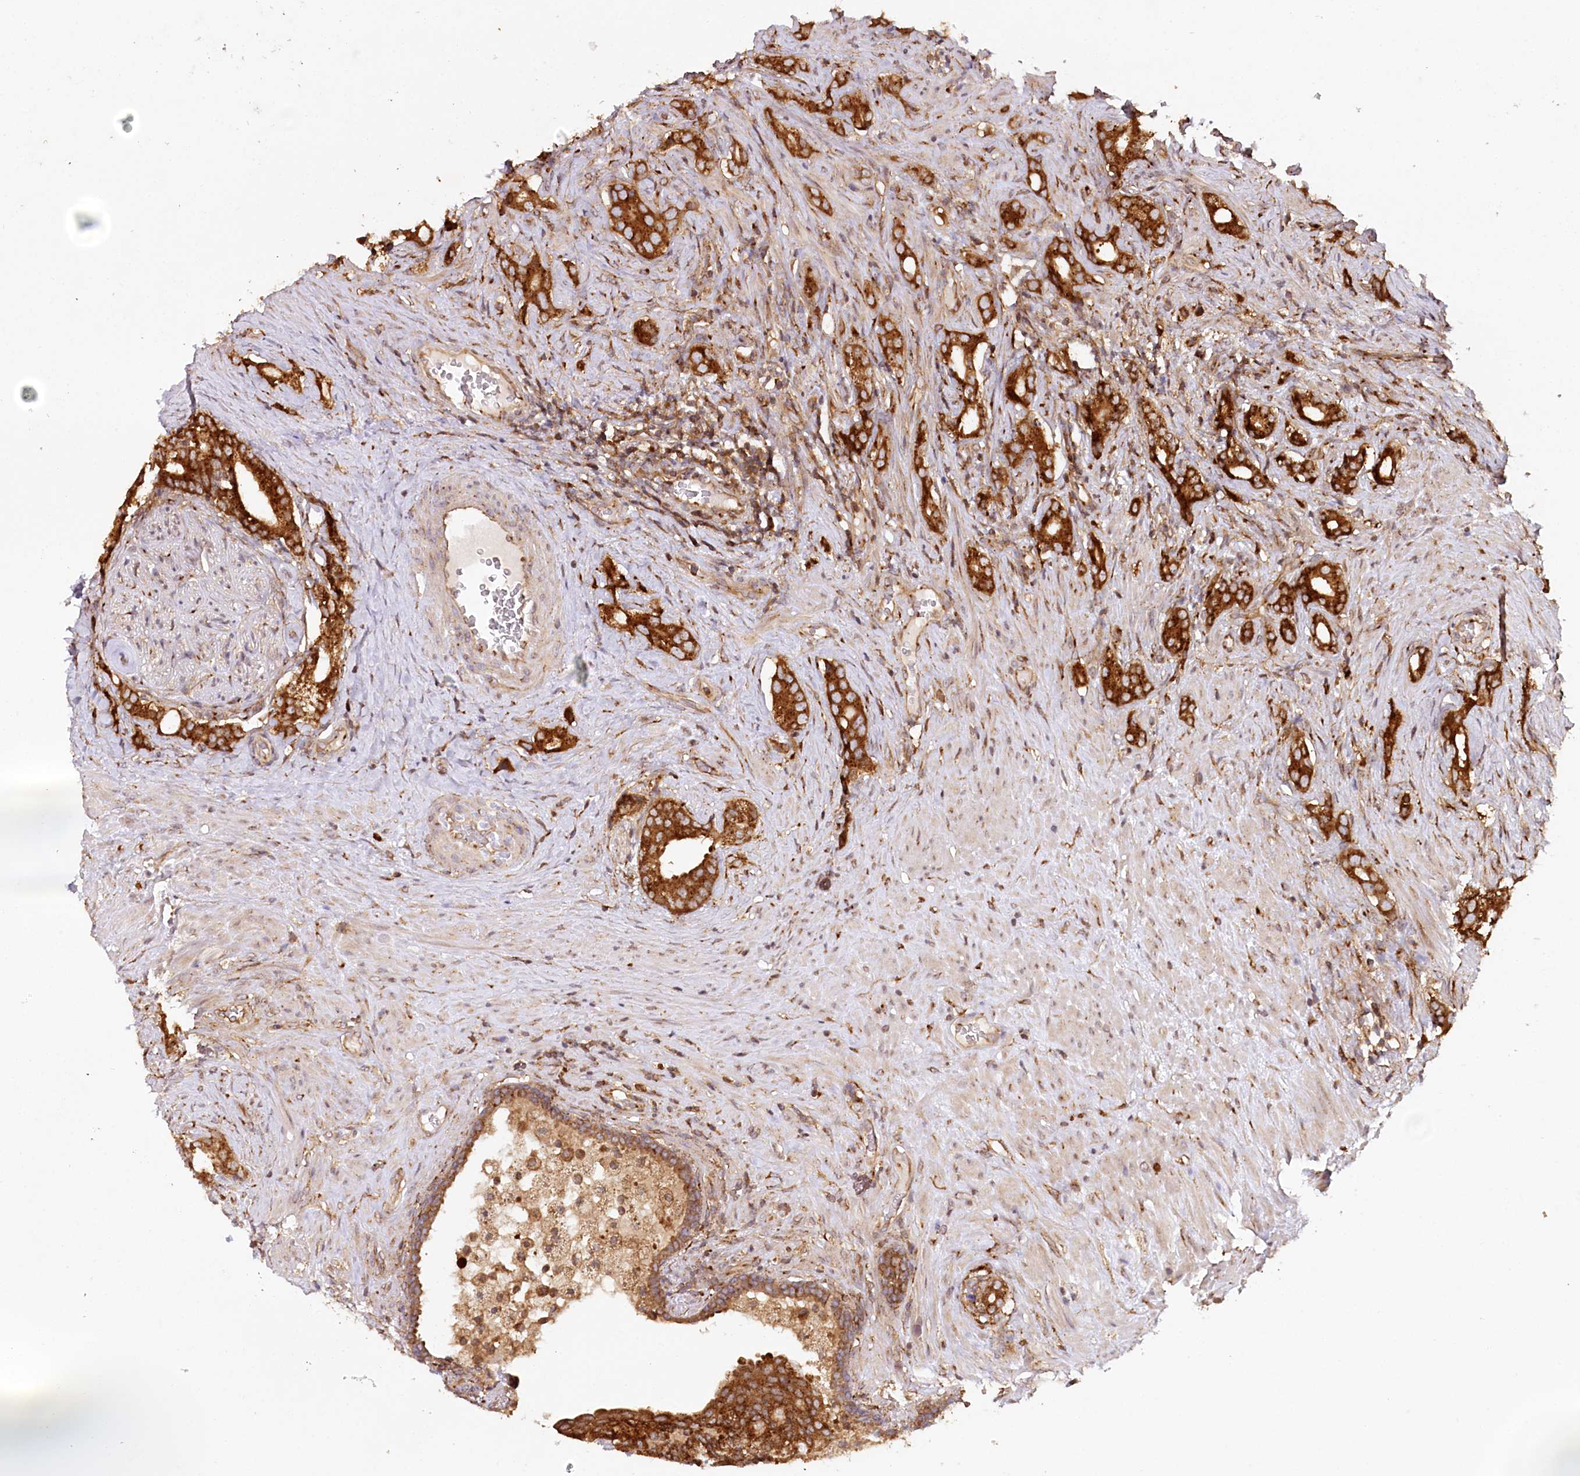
{"staining": {"intensity": "strong", "quantity": ">75%", "location": "cytoplasmic/membranous"}, "tissue": "prostate cancer", "cell_type": "Tumor cells", "image_type": "cancer", "snomed": [{"axis": "morphology", "description": "Adenocarcinoma, Low grade"}, {"axis": "topography", "description": "Prostate"}], "caption": "Human prostate adenocarcinoma (low-grade) stained with a protein marker displays strong staining in tumor cells.", "gene": "COPG1", "patient": {"sex": "male", "age": 71}}